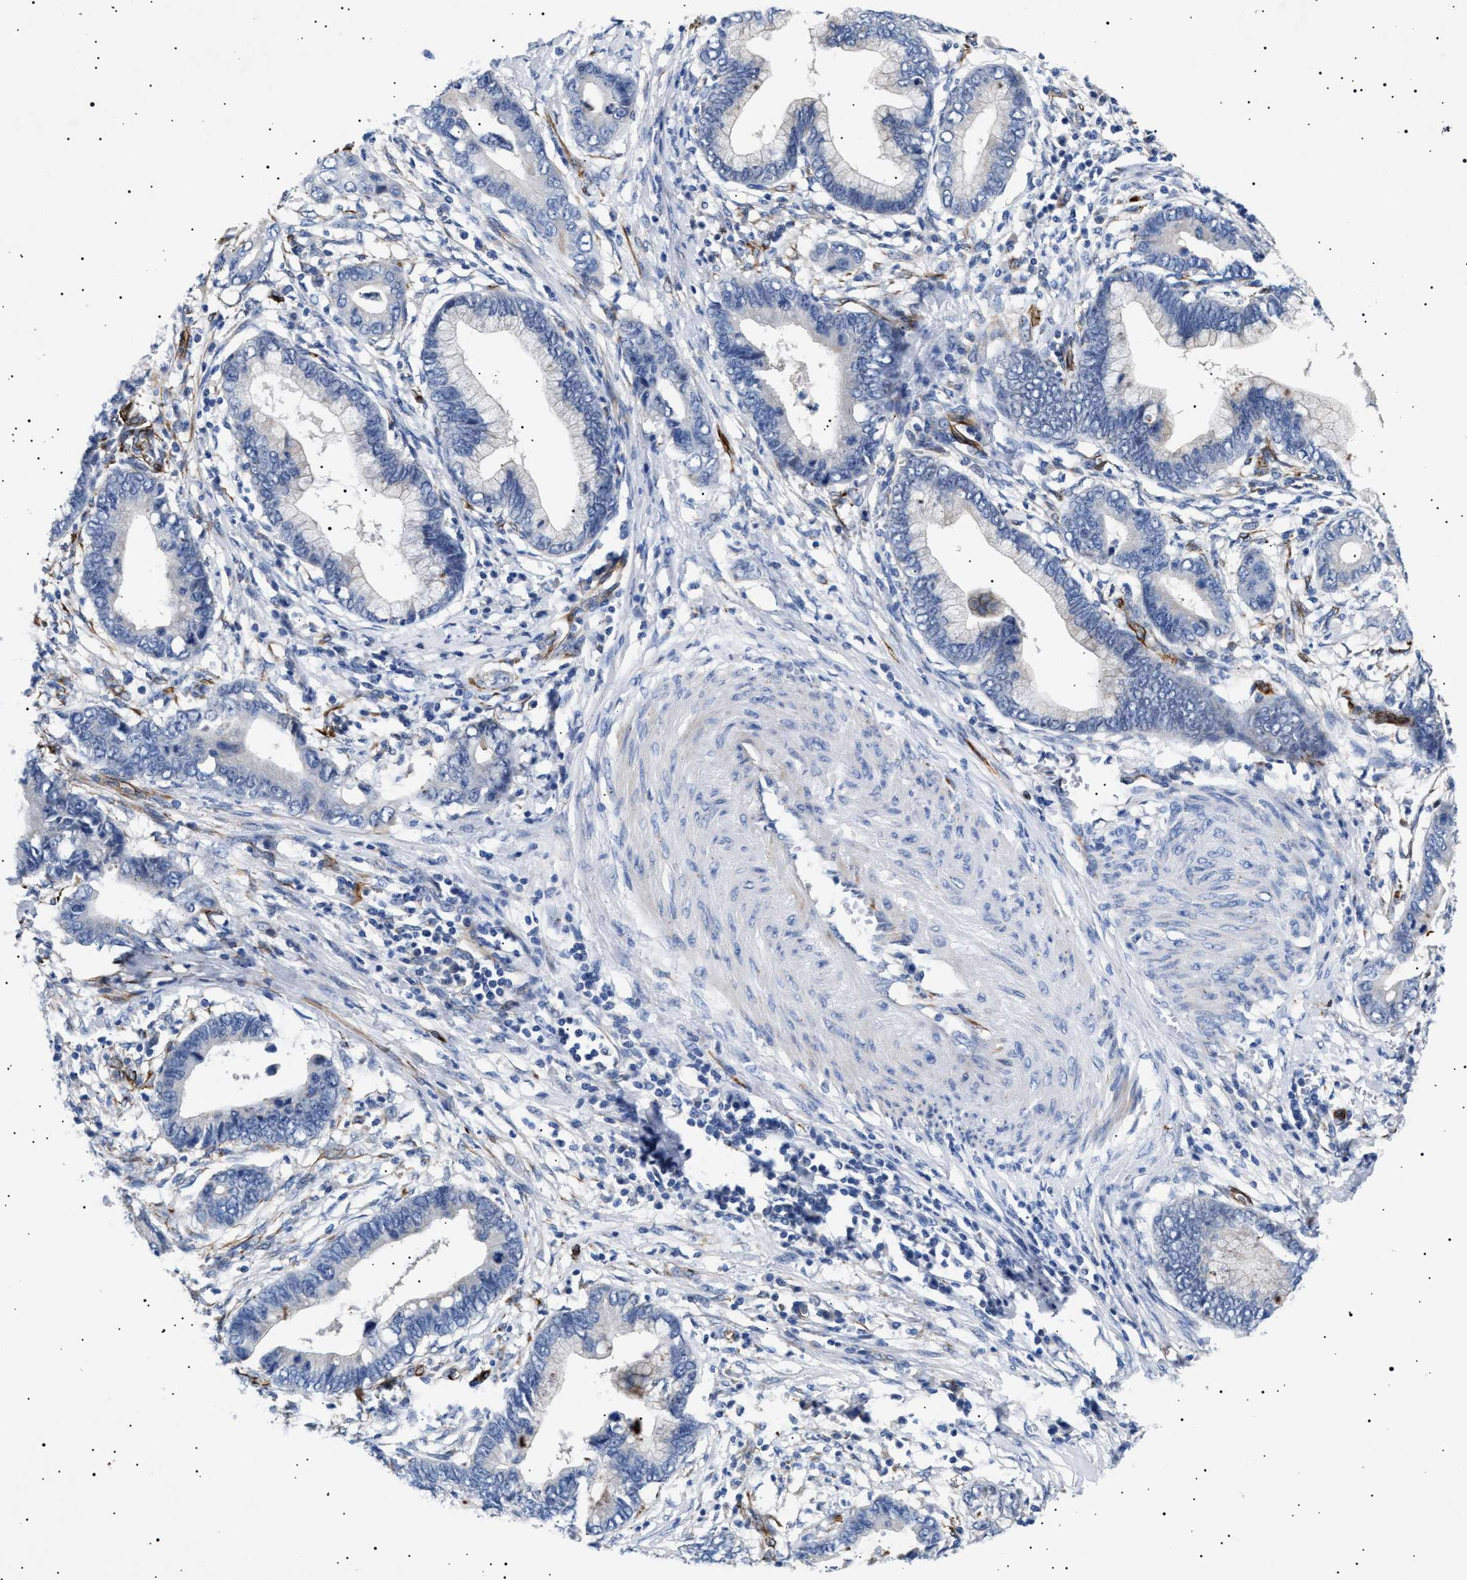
{"staining": {"intensity": "negative", "quantity": "none", "location": "none"}, "tissue": "cervical cancer", "cell_type": "Tumor cells", "image_type": "cancer", "snomed": [{"axis": "morphology", "description": "Adenocarcinoma, NOS"}, {"axis": "topography", "description": "Cervix"}], "caption": "There is no significant positivity in tumor cells of cervical cancer. (DAB IHC with hematoxylin counter stain).", "gene": "OLFML2A", "patient": {"sex": "female", "age": 44}}